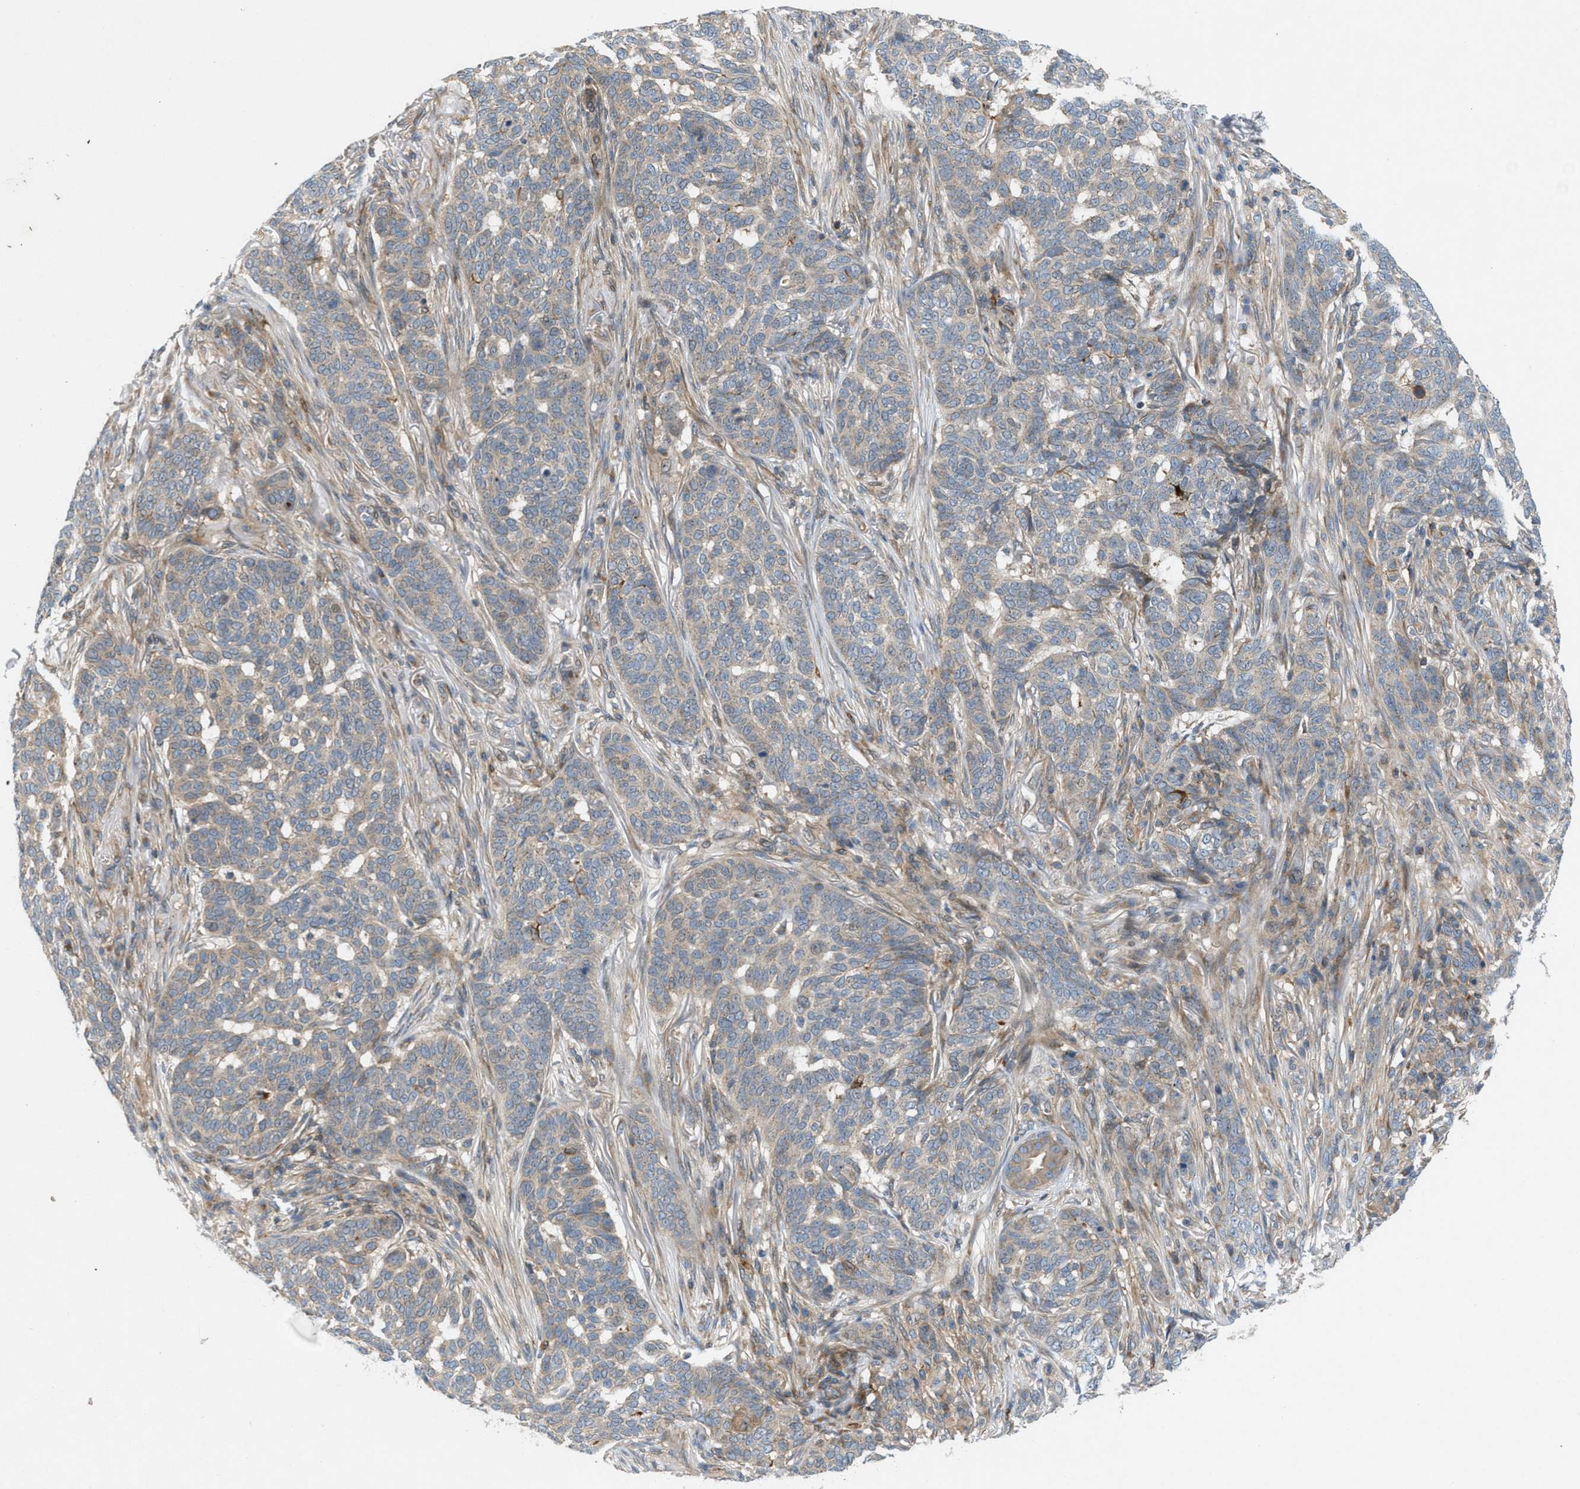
{"staining": {"intensity": "weak", "quantity": "<25%", "location": "cytoplasmic/membranous"}, "tissue": "skin cancer", "cell_type": "Tumor cells", "image_type": "cancer", "snomed": [{"axis": "morphology", "description": "Basal cell carcinoma"}, {"axis": "topography", "description": "Skin"}], "caption": "The immunohistochemistry photomicrograph has no significant staining in tumor cells of skin basal cell carcinoma tissue. (DAB (3,3'-diaminobenzidine) immunohistochemistry (IHC), high magnification).", "gene": "CYB5D1", "patient": {"sex": "male", "age": 85}}